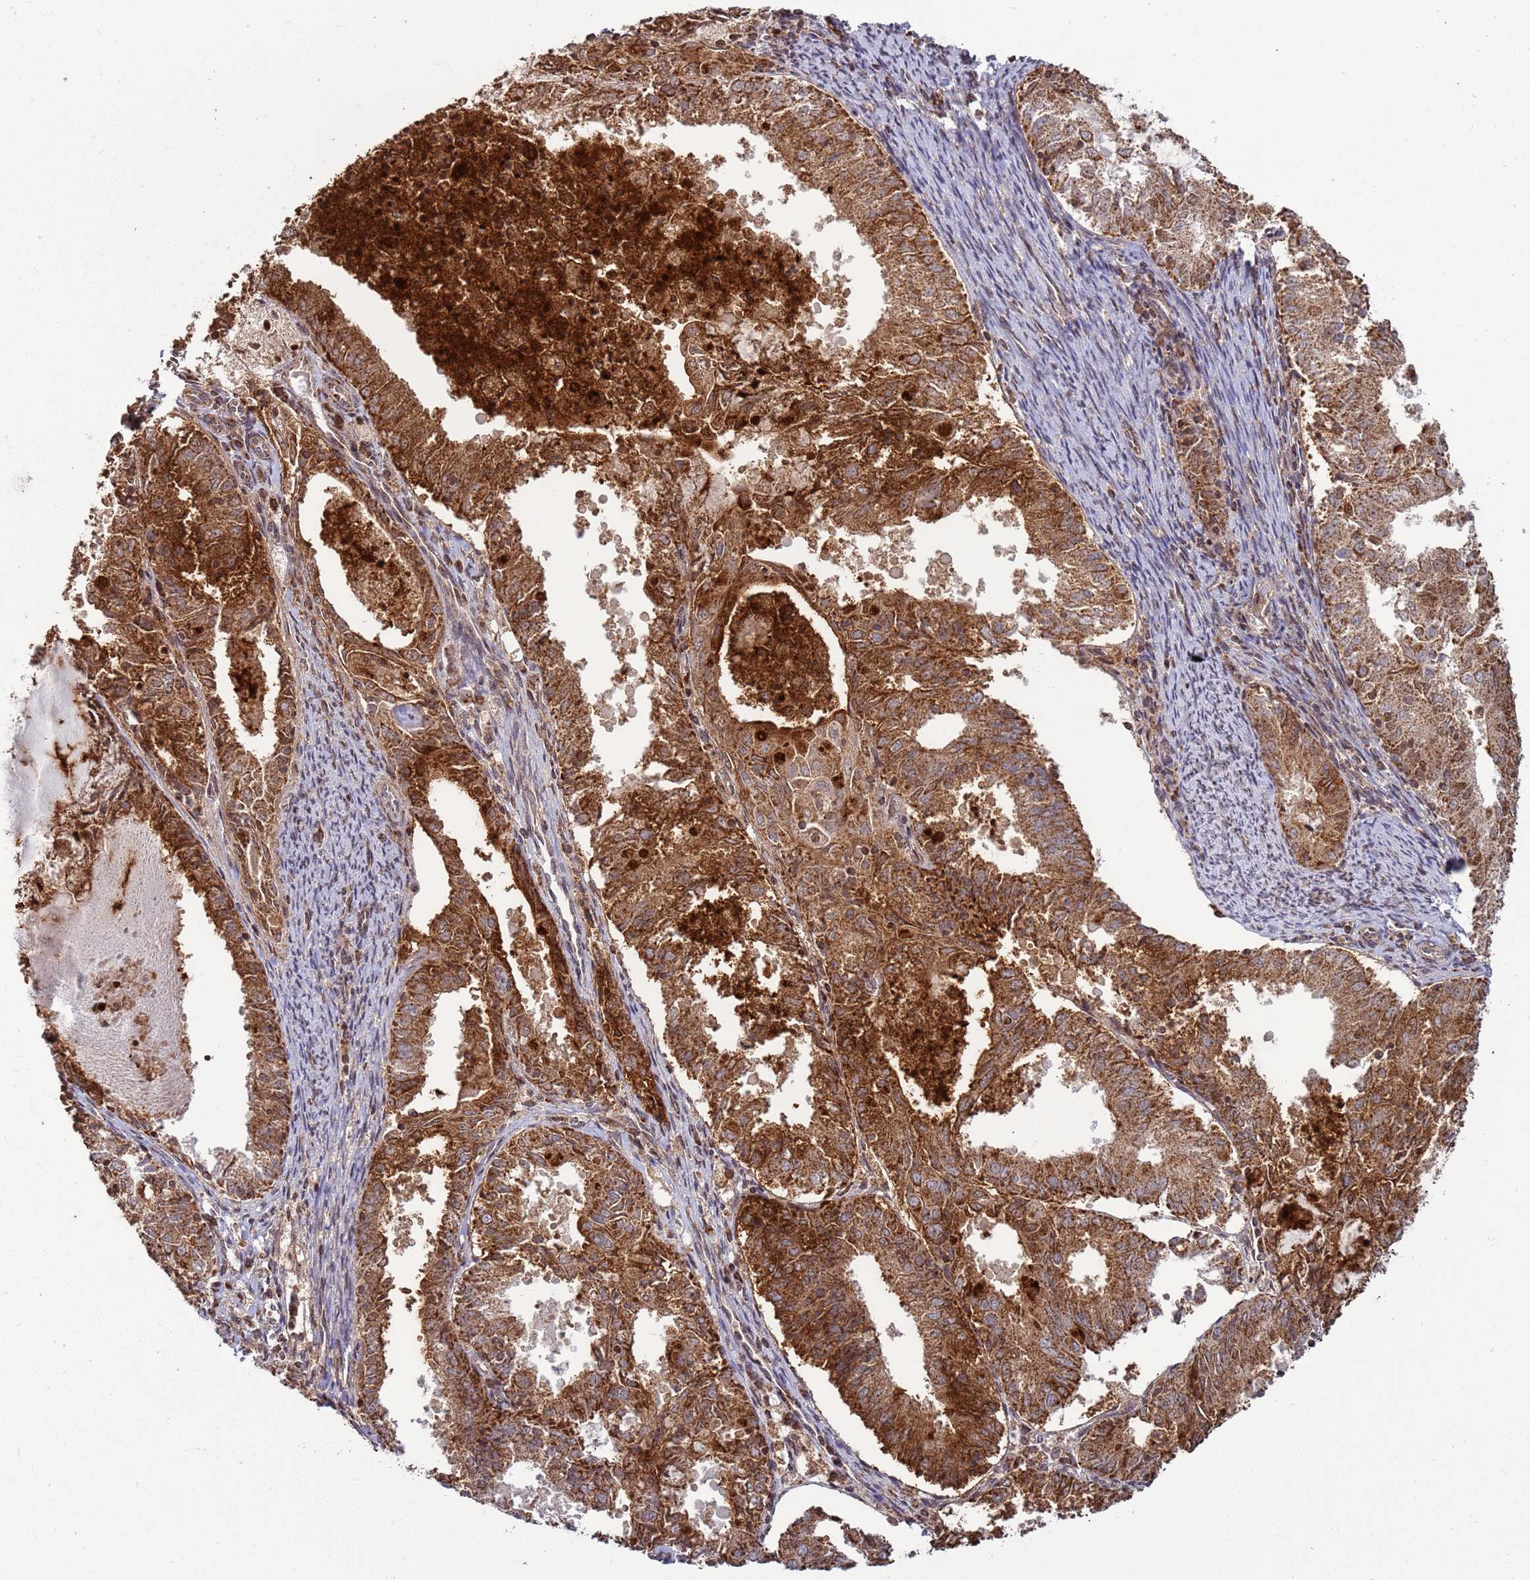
{"staining": {"intensity": "strong", "quantity": ">75%", "location": "cytoplasmic/membranous"}, "tissue": "endometrial cancer", "cell_type": "Tumor cells", "image_type": "cancer", "snomed": [{"axis": "morphology", "description": "Adenocarcinoma, NOS"}, {"axis": "topography", "description": "Endometrium"}], "caption": "Immunohistochemical staining of human endometrial adenocarcinoma shows high levels of strong cytoplasmic/membranous staining in about >75% of tumor cells.", "gene": "RCOR2", "patient": {"sex": "female", "age": 57}}